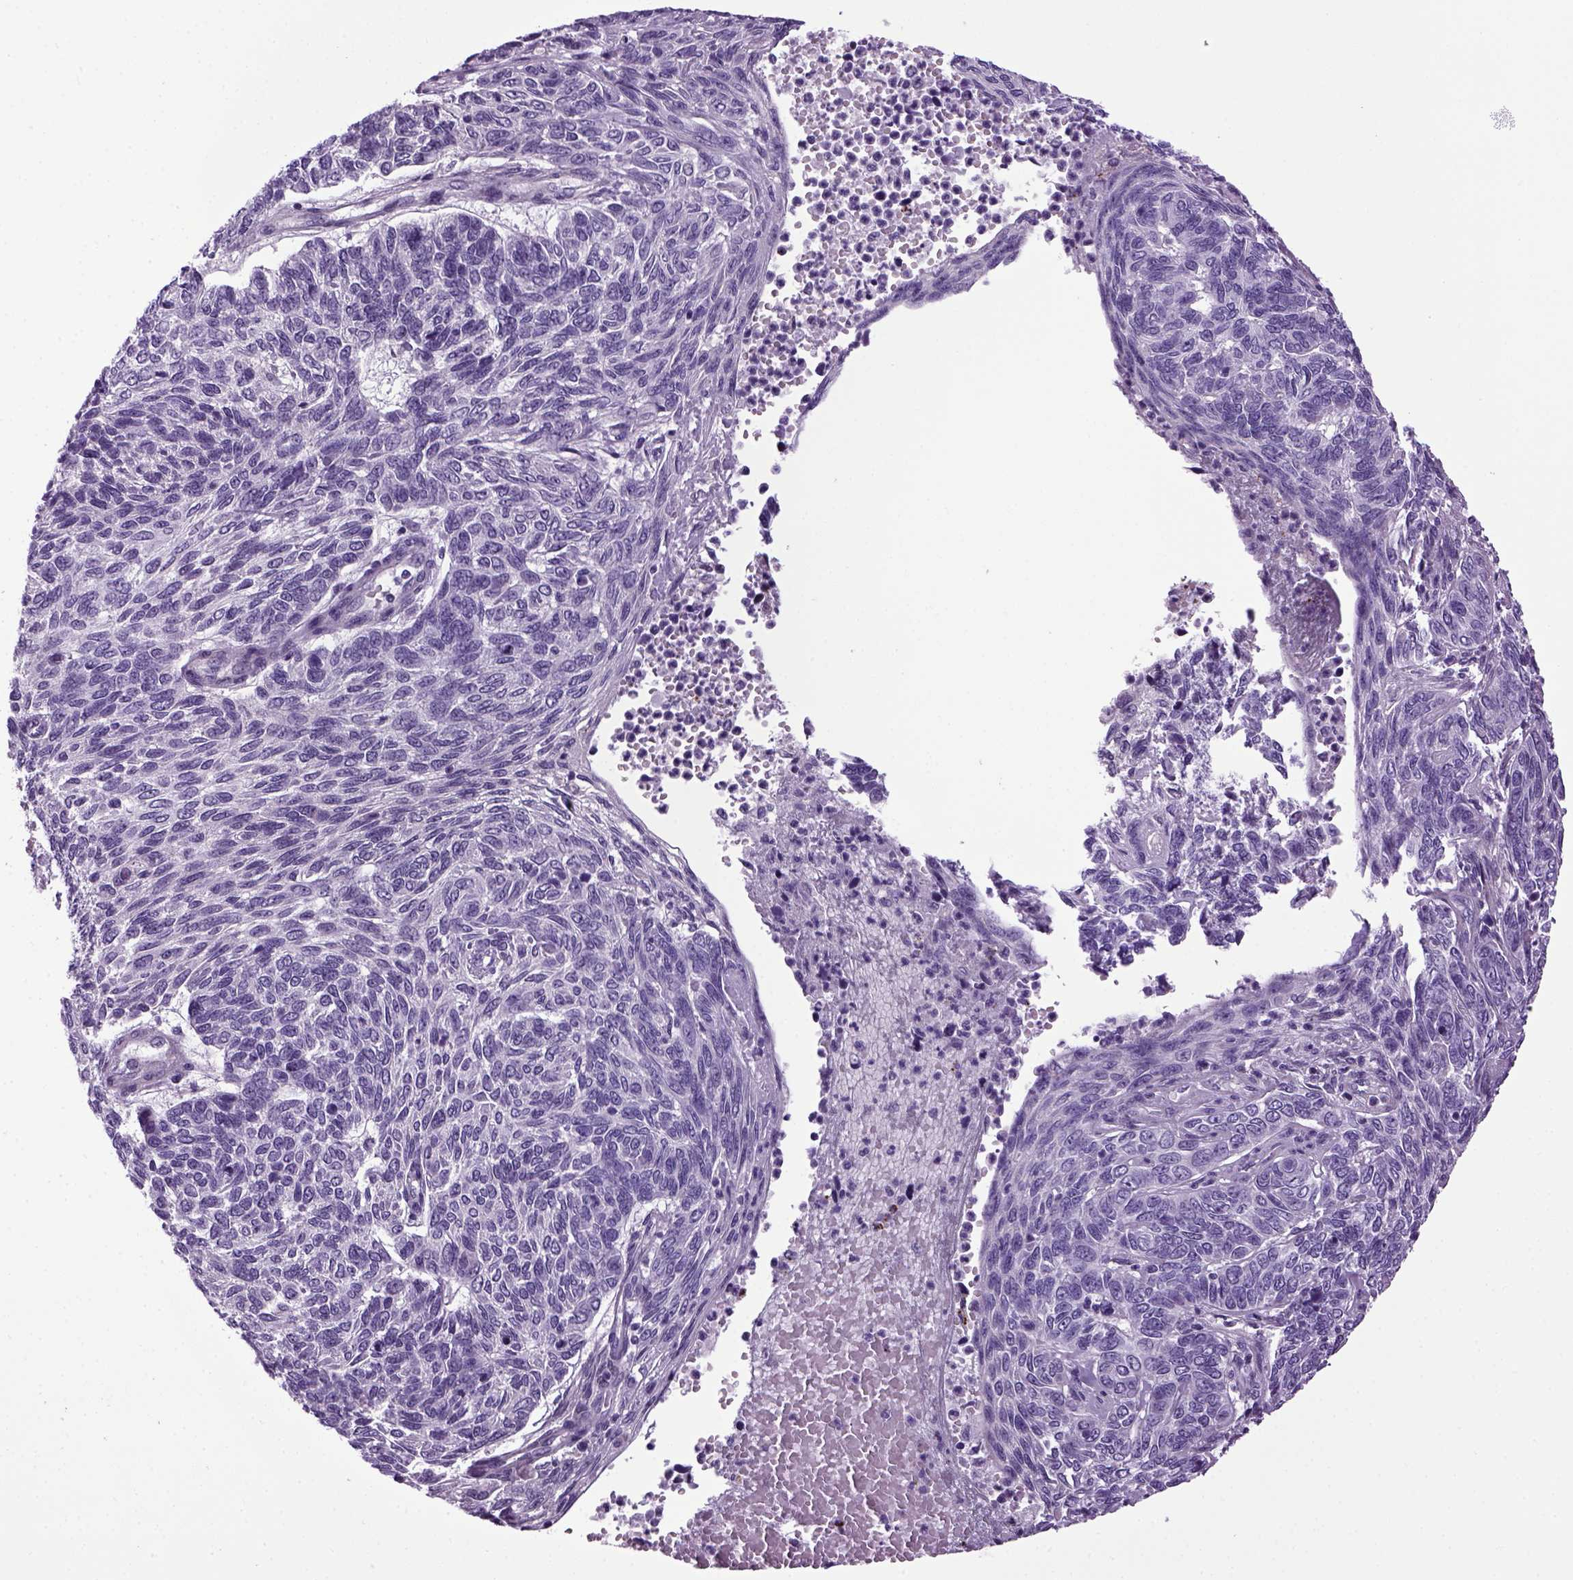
{"staining": {"intensity": "negative", "quantity": "none", "location": "none"}, "tissue": "skin cancer", "cell_type": "Tumor cells", "image_type": "cancer", "snomed": [{"axis": "morphology", "description": "Basal cell carcinoma"}, {"axis": "topography", "description": "Skin"}], "caption": "IHC of human skin cancer (basal cell carcinoma) shows no expression in tumor cells.", "gene": "HMCN2", "patient": {"sex": "female", "age": 65}}